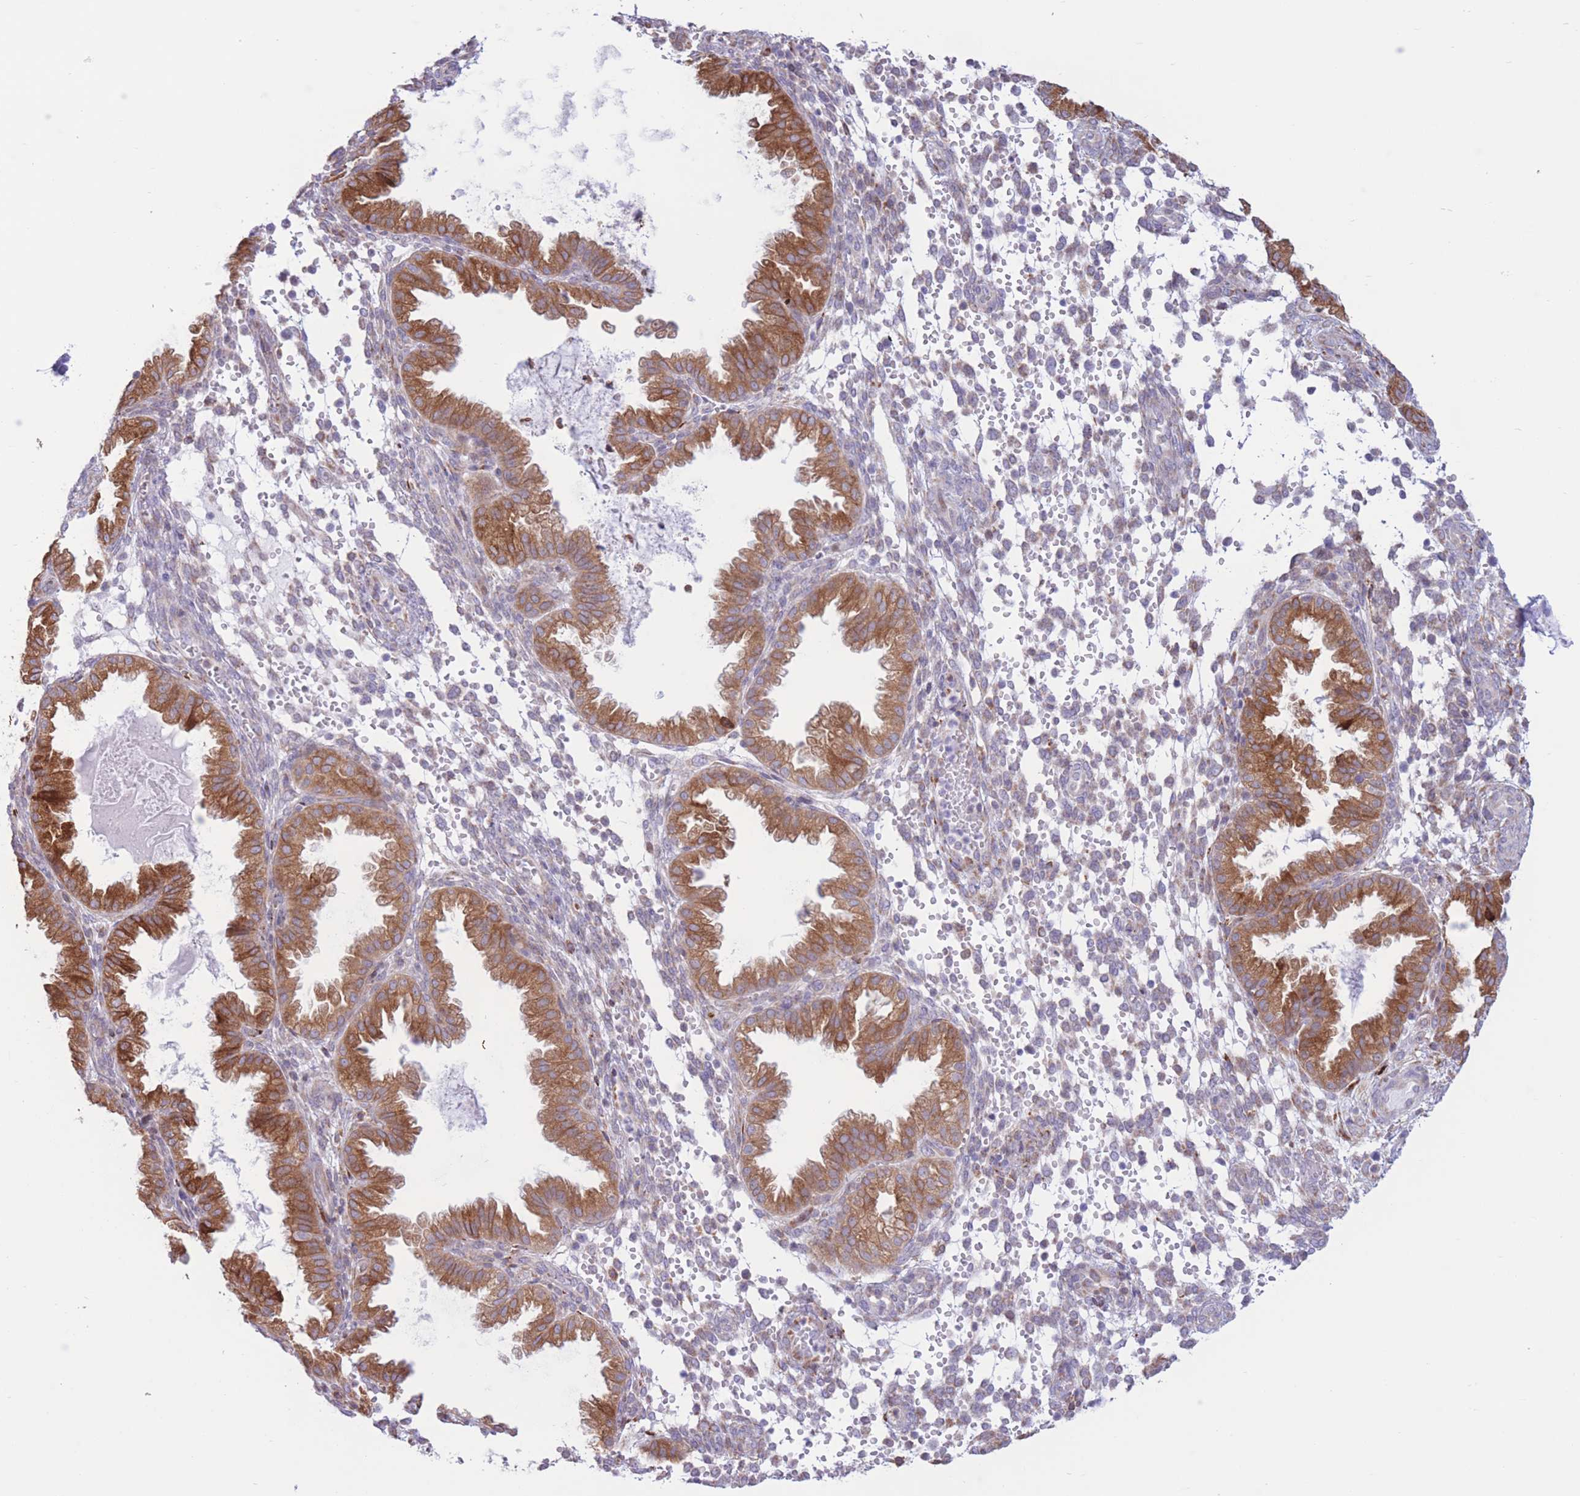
{"staining": {"intensity": "negative", "quantity": "none", "location": "none"}, "tissue": "endometrium", "cell_type": "Cells in endometrial stroma", "image_type": "normal", "snomed": [{"axis": "morphology", "description": "Normal tissue, NOS"}, {"axis": "topography", "description": "Endometrium"}], "caption": "Unremarkable endometrium was stained to show a protein in brown. There is no significant staining in cells in endometrial stroma.", "gene": "MYDGF", "patient": {"sex": "female", "age": 33}}